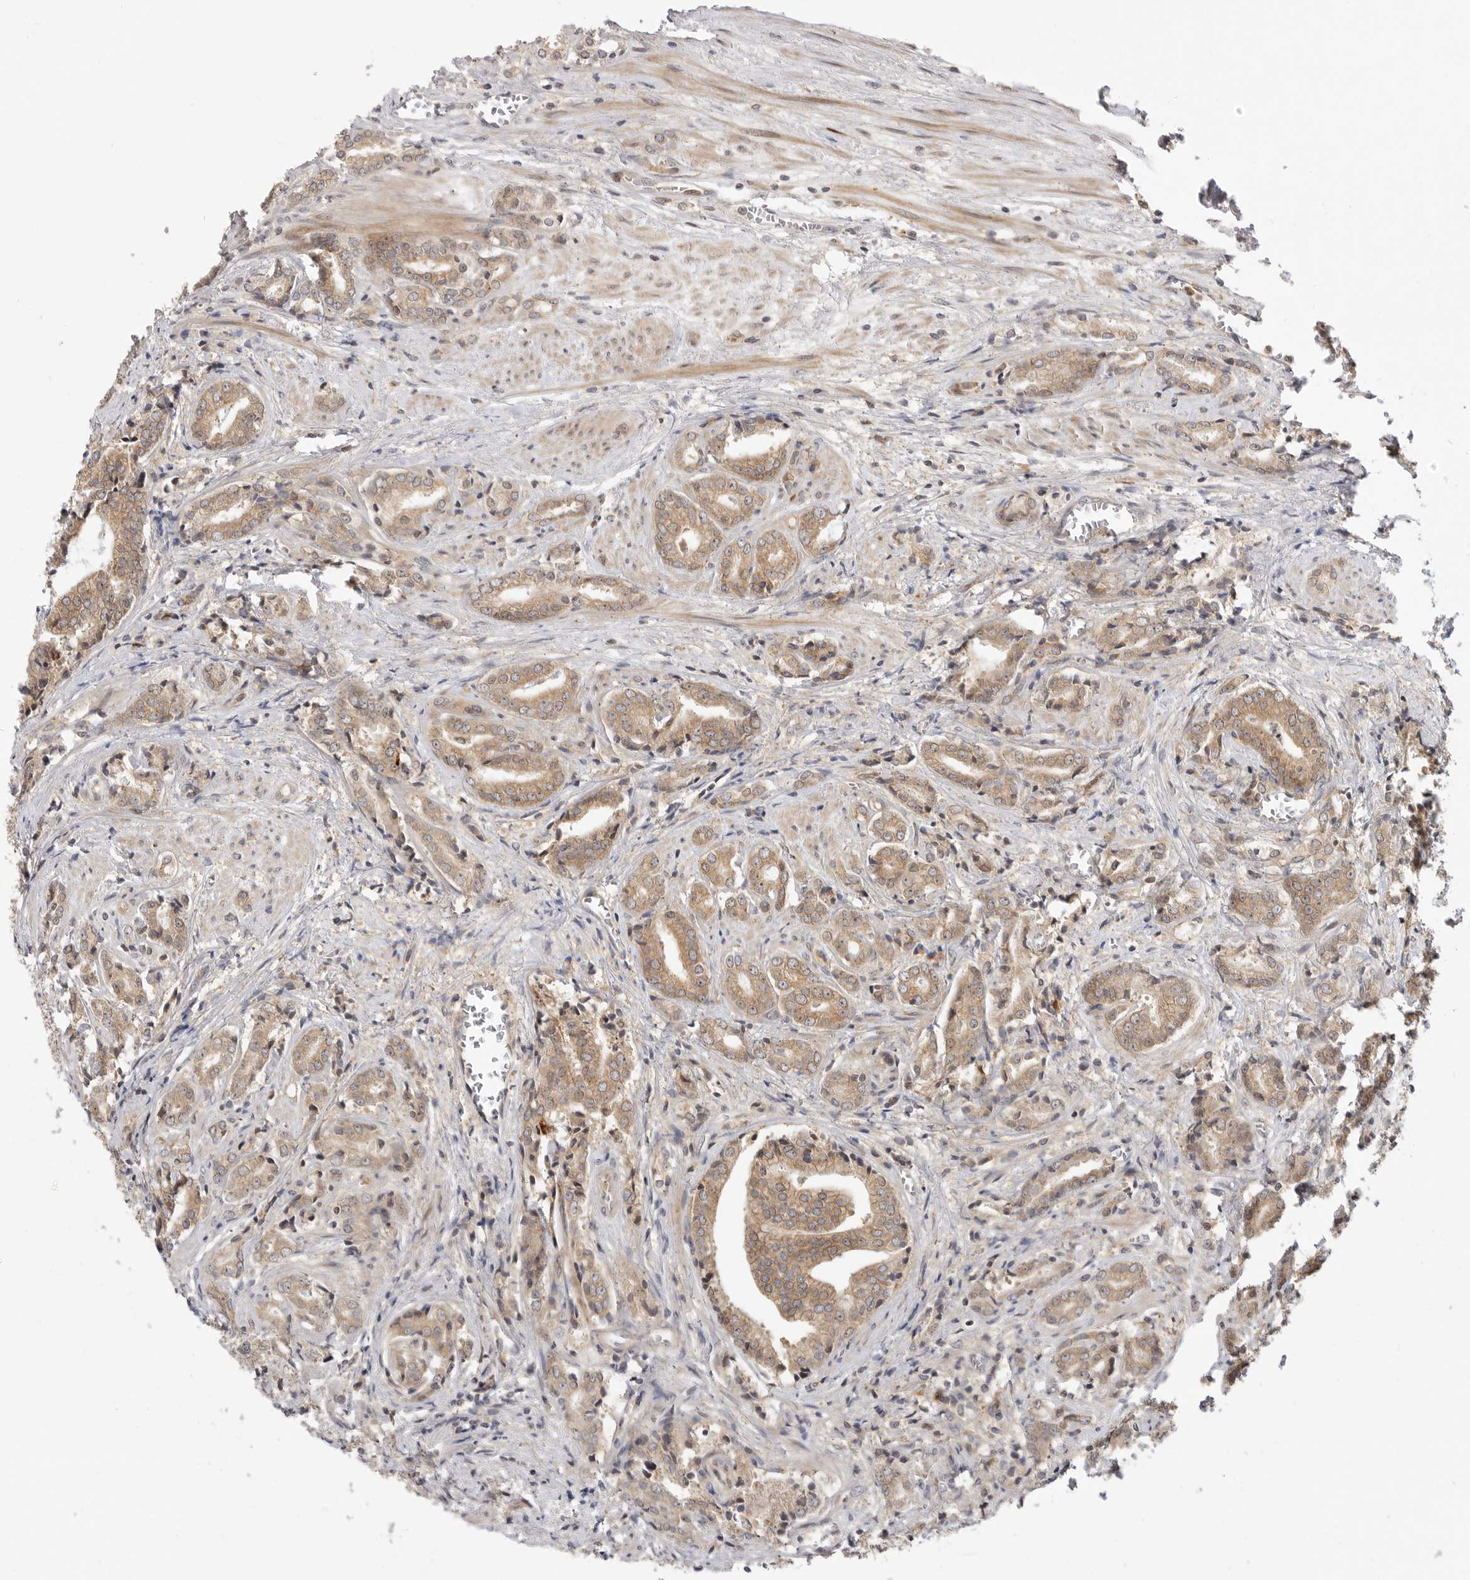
{"staining": {"intensity": "moderate", "quantity": ">75%", "location": "cytoplasmic/membranous"}, "tissue": "prostate cancer", "cell_type": "Tumor cells", "image_type": "cancer", "snomed": [{"axis": "morphology", "description": "Adenocarcinoma, High grade"}, {"axis": "topography", "description": "Prostate"}], "caption": "Immunohistochemistry (DAB (3,3'-diaminobenzidine)) staining of prostate high-grade adenocarcinoma shows moderate cytoplasmic/membranous protein positivity in approximately >75% of tumor cells.", "gene": "CSNK1G3", "patient": {"sex": "male", "age": 57}}